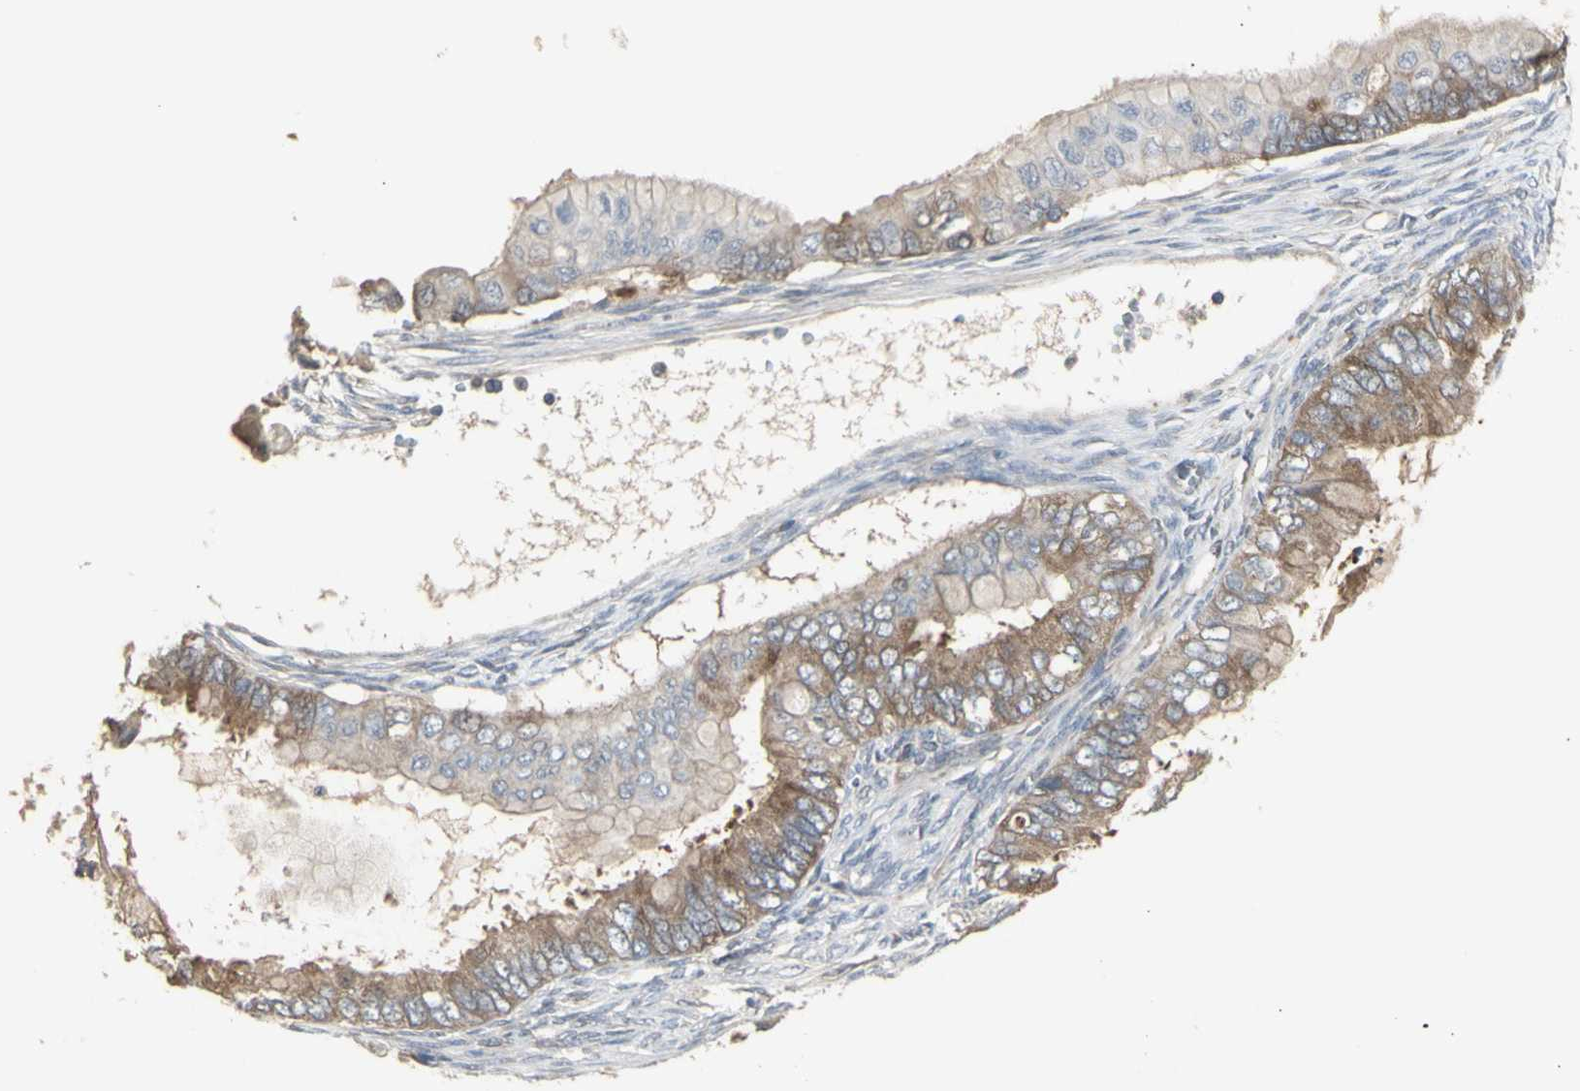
{"staining": {"intensity": "moderate", "quantity": ">75%", "location": "cytoplasmic/membranous,nuclear"}, "tissue": "ovarian cancer", "cell_type": "Tumor cells", "image_type": "cancer", "snomed": [{"axis": "morphology", "description": "Cystadenocarcinoma, mucinous, NOS"}, {"axis": "topography", "description": "Ovary"}], "caption": "Immunohistochemical staining of ovarian cancer shows moderate cytoplasmic/membranous and nuclear protein expression in about >75% of tumor cells.", "gene": "CHURC1-FNTB", "patient": {"sex": "female", "age": 80}}